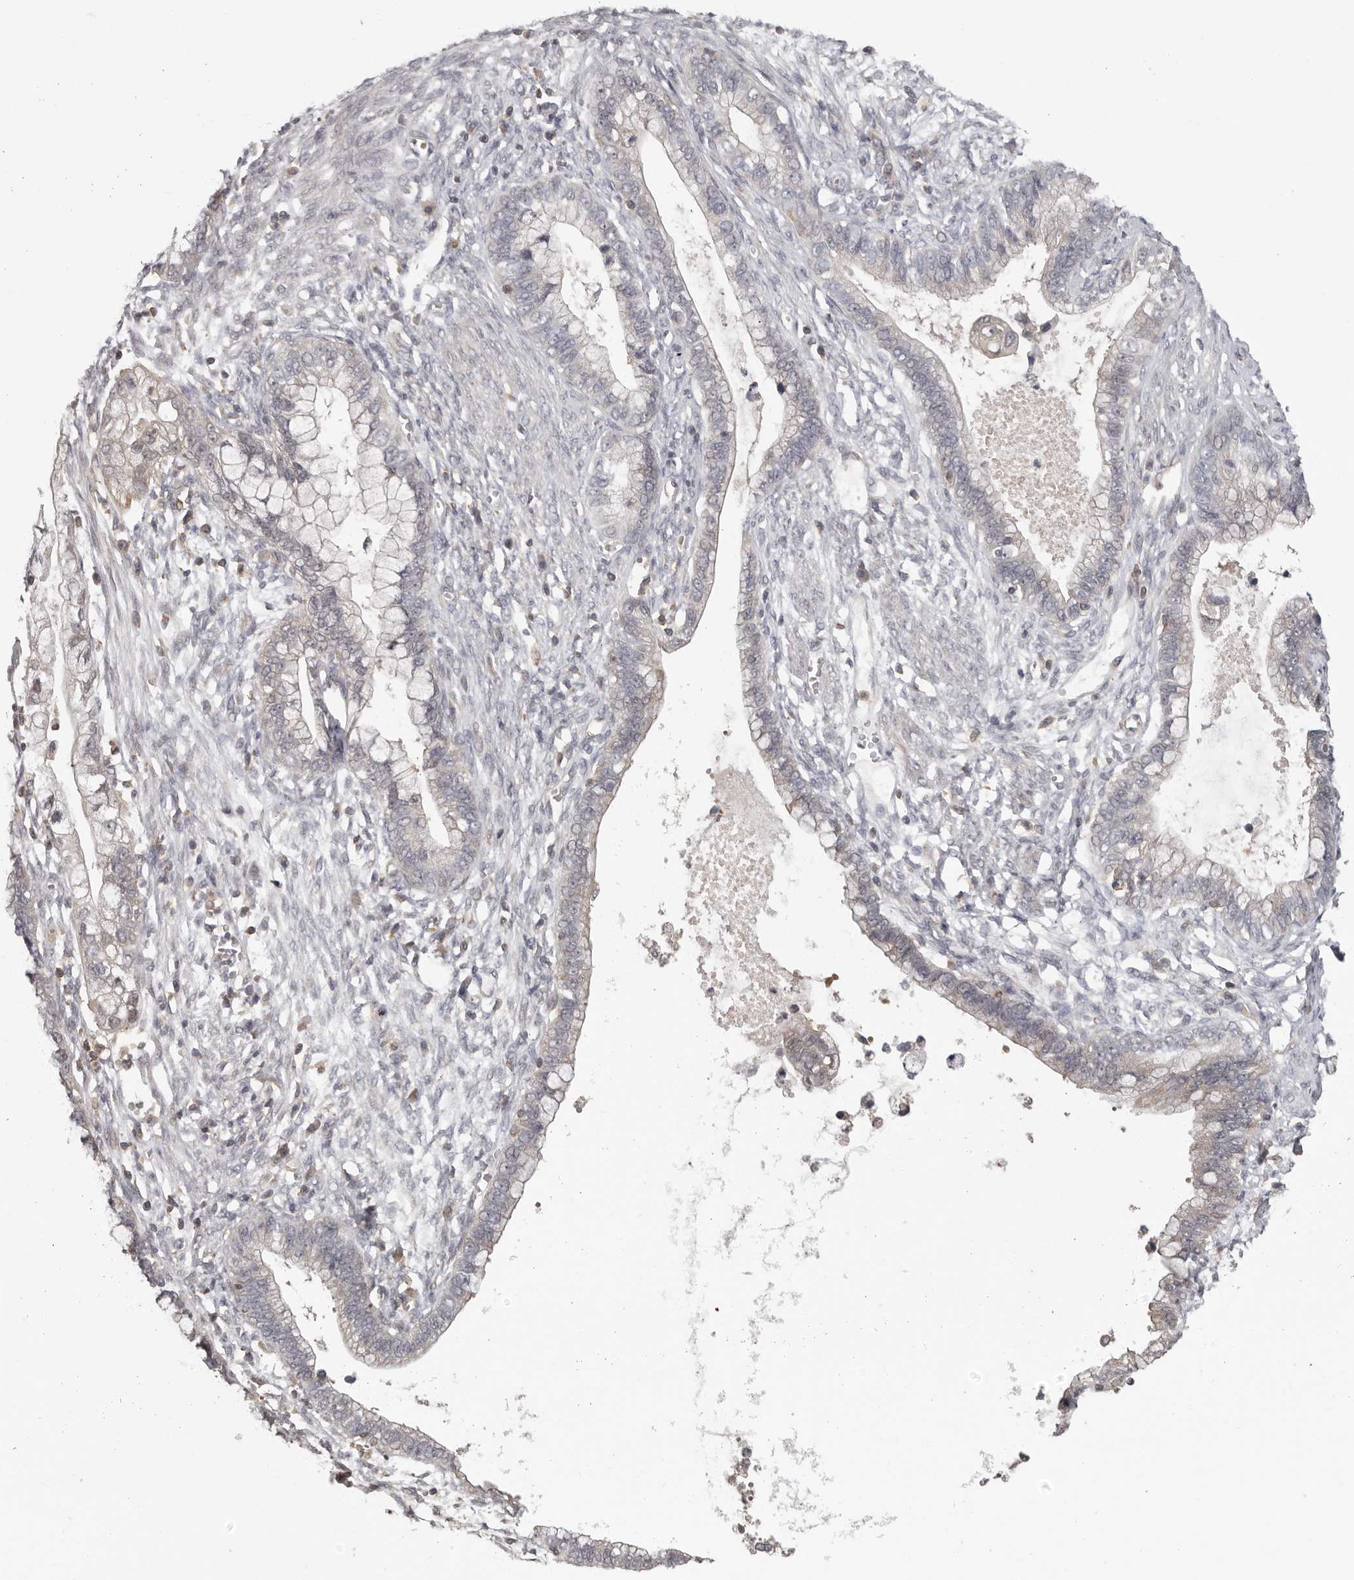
{"staining": {"intensity": "negative", "quantity": "none", "location": "none"}, "tissue": "cervical cancer", "cell_type": "Tumor cells", "image_type": "cancer", "snomed": [{"axis": "morphology", "description": "Adenocarcinoma, NOS"}, {"axis": "topography", "description": "Cervix"}], "caption": "The immunohistochemistry (IHC) micrograph has no significant positivity in tumor cells of adenocarcinoma (cervical) tissue.", "gene": "ANKRD44", "patient": {"sex": "female", "age": 44}}